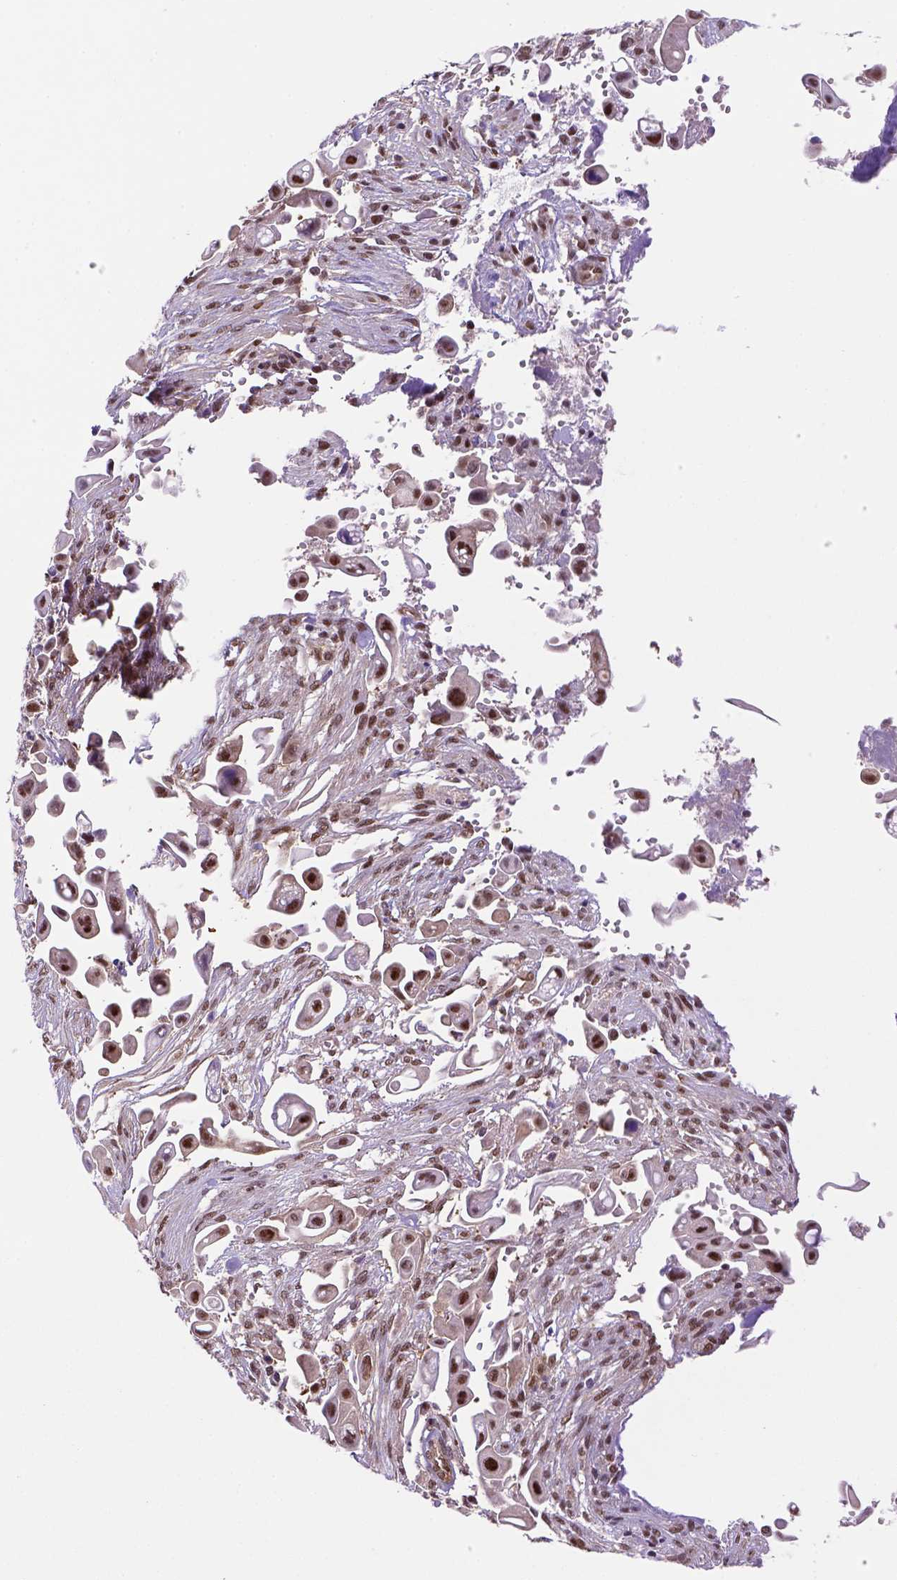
{"staining": {"intensity": "moderate", "quantity": ">75%", "location": "nuclear"}, "tissue": "pancreatic cancer", "cell_type": "Tumor cells", "image_type": "cancer", "snomed": [{"axis": "morphology", "description": "Adenocarcinoma, NOS"}, {"axis": "topography", "description": "Pancreas"}], "caption": "High-power microscopy captured an IHC image of pancreatic cancer (adenocarcinoma), revealing moderate nuclear staining in approximately >75% of tumor cells. (brown staining indicates protein expression, while blue staining denotes nuclei).", "gene": "PSMC2", "patient": {"sex": "male", "age": 50}}